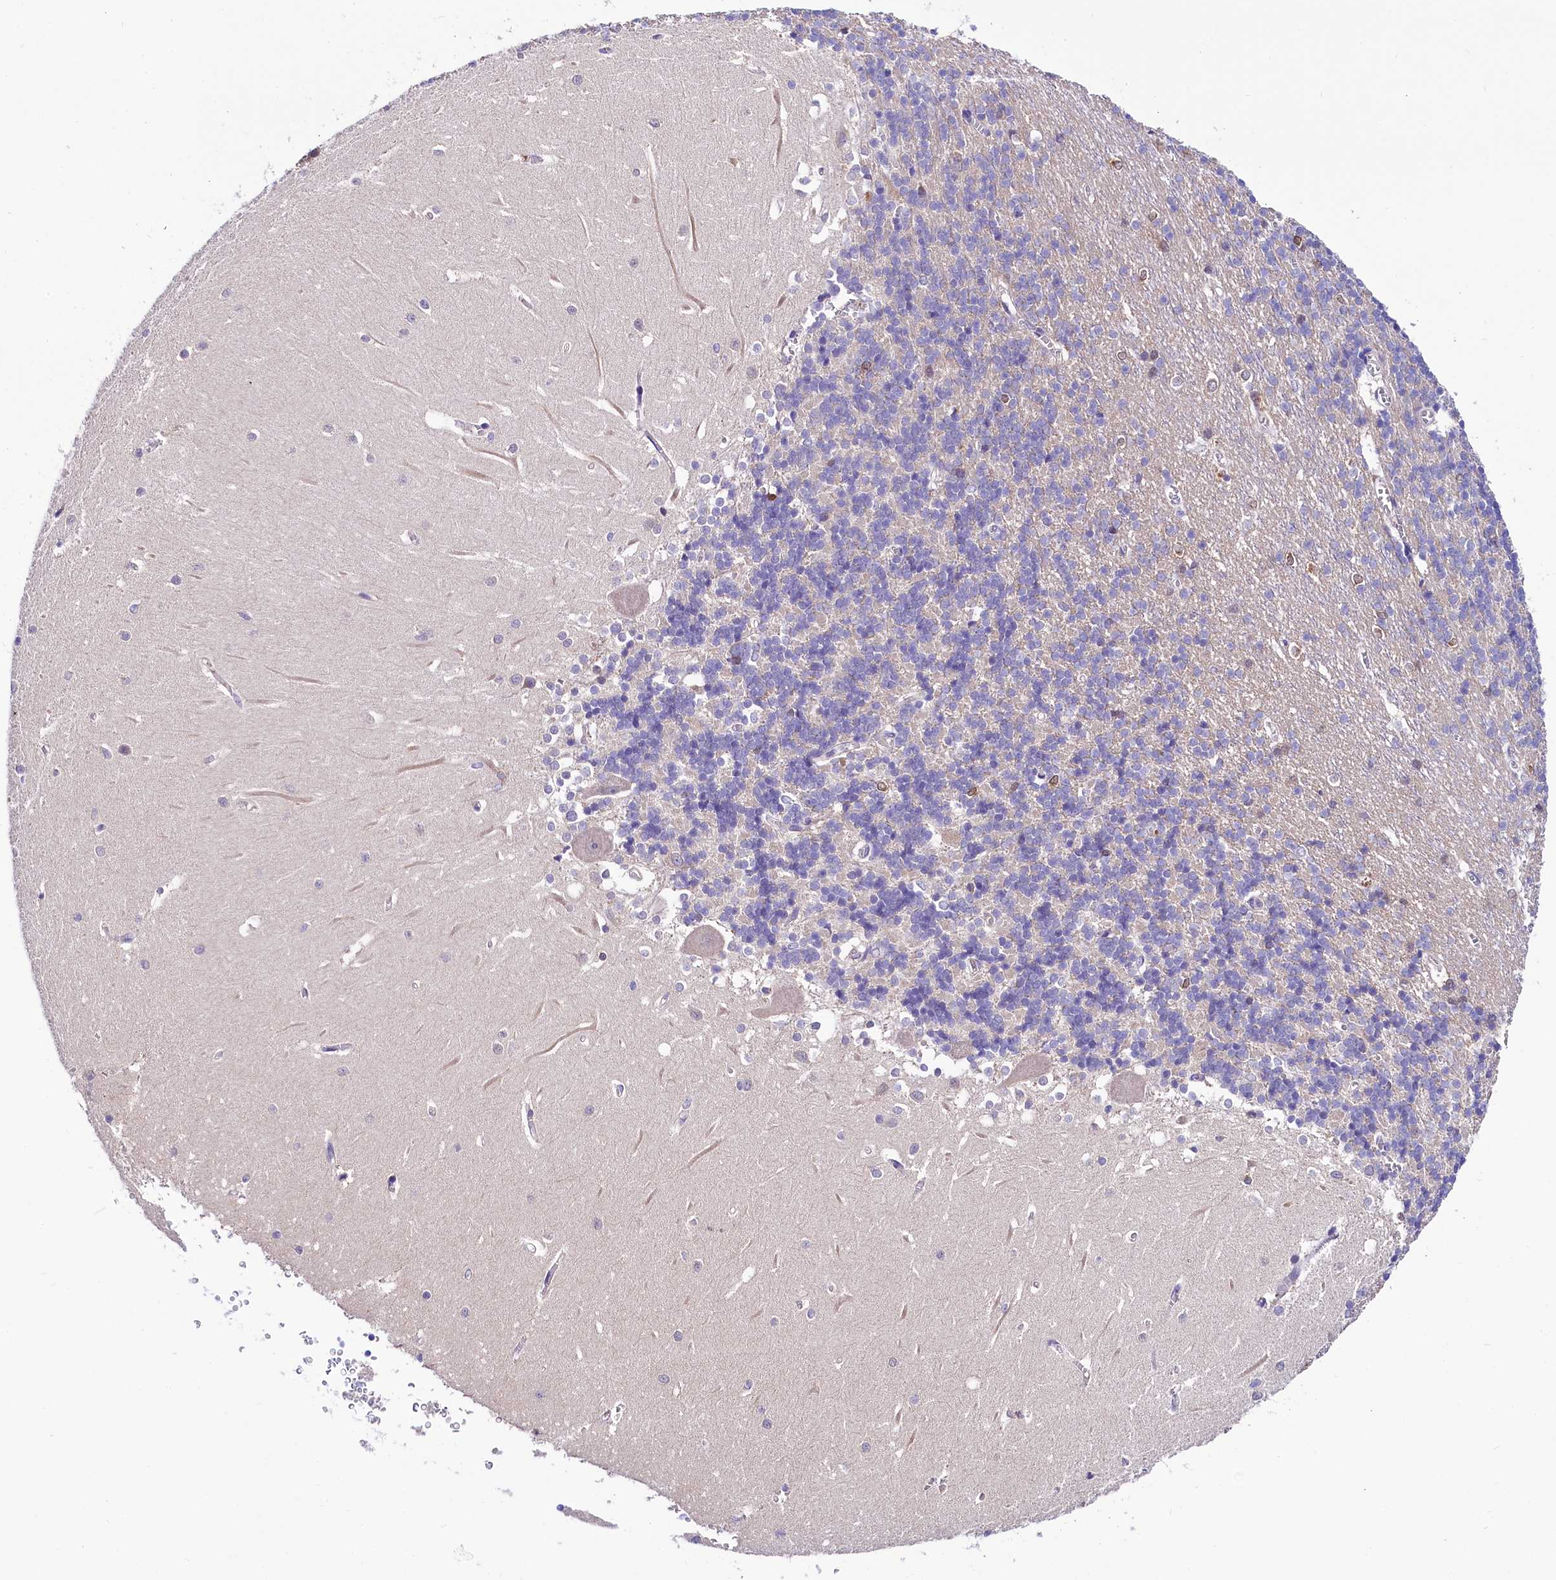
{"staining": {"intensity": "negative", "quantity": "none", "location": "none"}, "tissue": "cerebellum", "cell_type": "Cells in granular layer", "image_type": "normal", "snomed": [{"axis": "morphology", "description": "Normal tissue, NOS"}, {"axis": "topography", "description": "Cerebellum"}], "caption": "Immunohistochemistry (IHC) histopathology image of normal cerebellum: human cerebellum stained with DAB (3,3'-diaminobenzidine) exhibits no significant protein staining in cells in granular layer. (DAB (3,3'-diaminobenzidine) immunohistochemistry (IHC) with hematoxylin counter stain).", "gene": "ABHD5", "patient": {"sex": "male", "age": 37}}